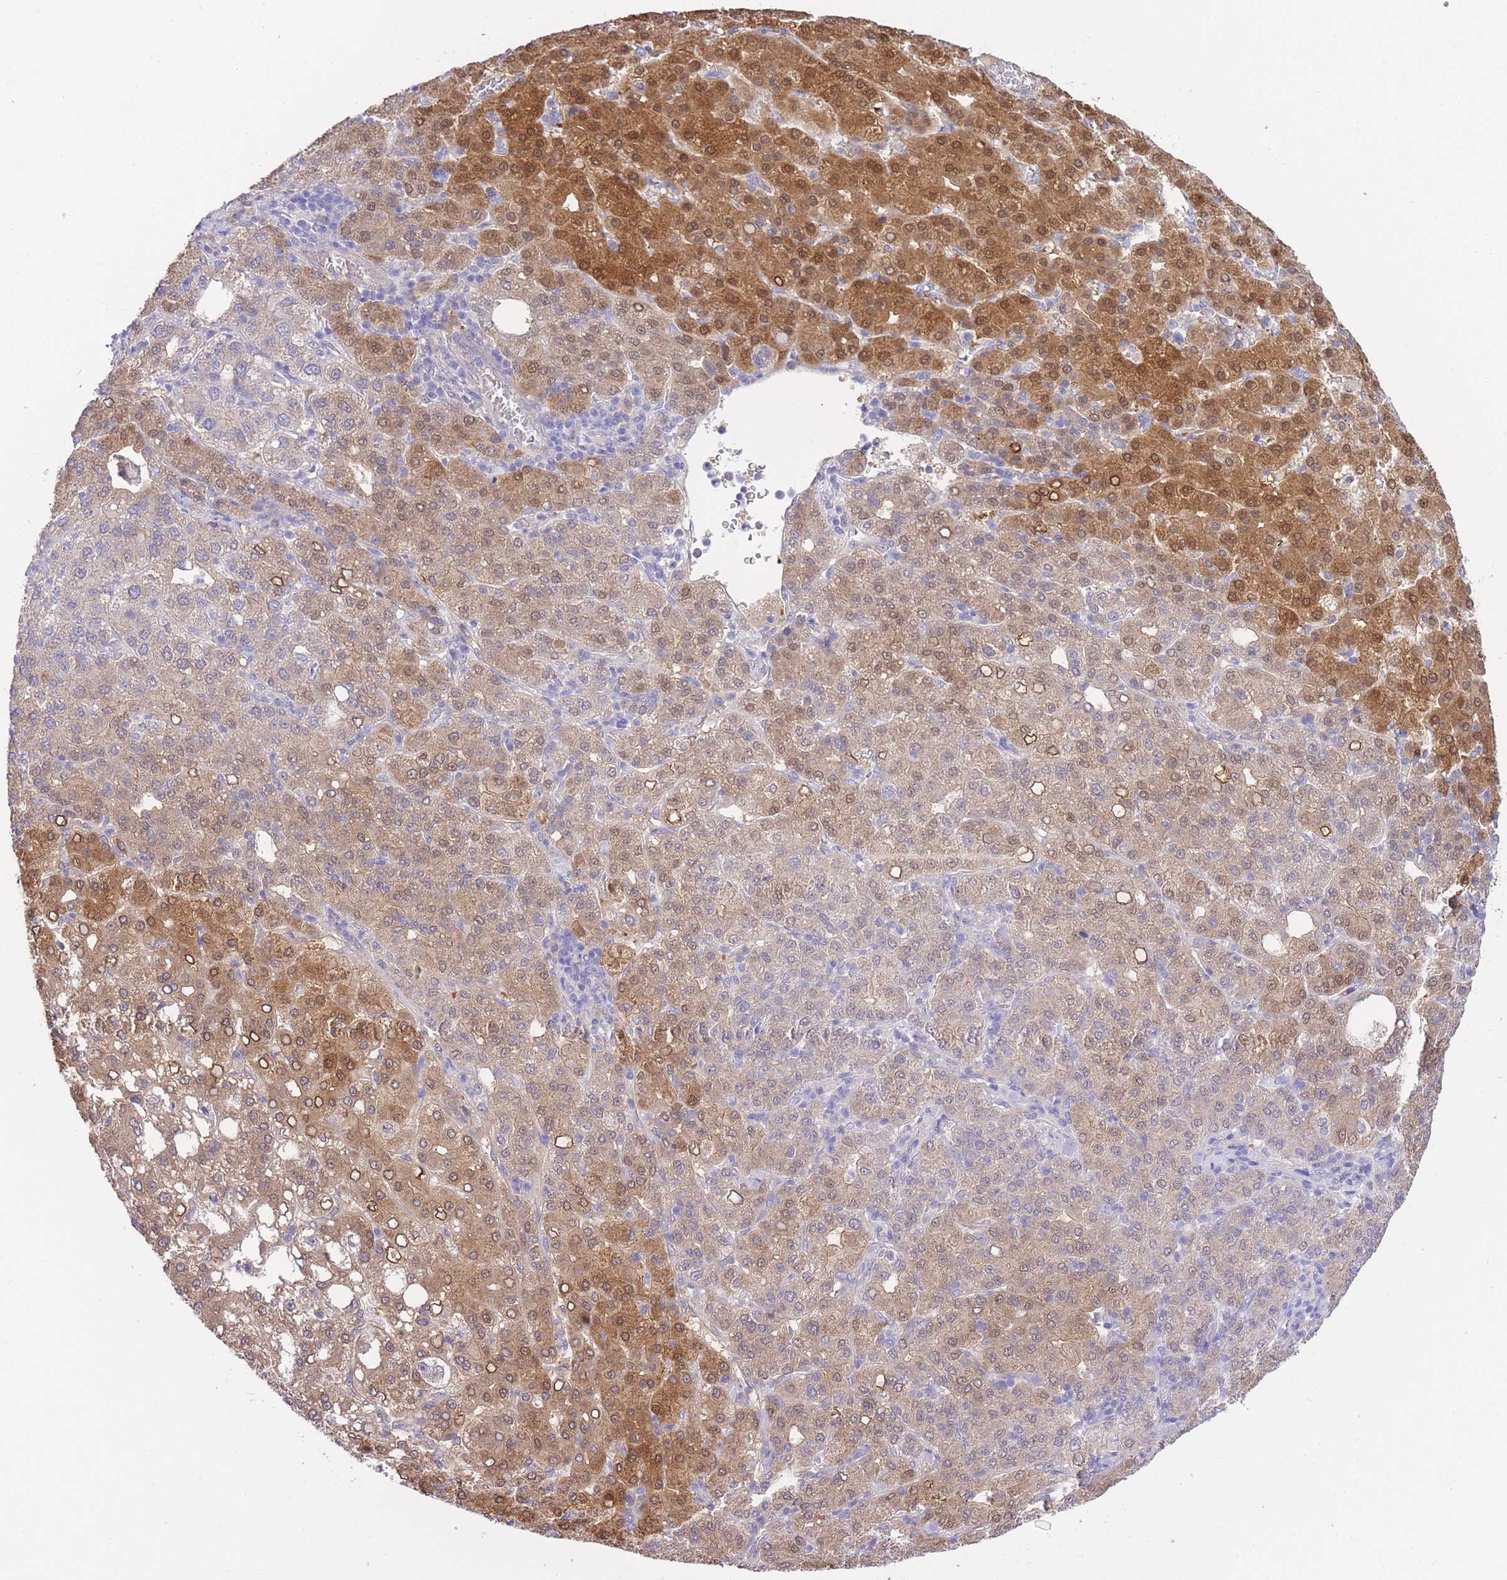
{"staining": {"intensity": "moderate", "quantity": ">75%", "location": "cytoplasmic/membranous,nuclear"}, "tissue": "liver cancer", "cell_type": "Tumor cells", "image_type": "cancer", "snomed": [{"axis": "morphology", "description": "Carcinoma, Hepatocellular, NOS"}, {"axis": "topography", "description": "Liver"}], "caption": "Immunohistochemistry staining of hepatocellular carcinoma (liver), which shows medium levels of moderate cytoplasmic/membranous and nuclear expression in about >75% of tumor cells indicating moderate cytoplasmic/membranous and nuclear protein positivity. The staining was performed using DAB (3,3'-diaminobenzidine) (brown) for protein detection and nuclei were counterstained in hematoxylin (blue).", "gene": "PGM1", "patient": {"sex": "male", "age": 65}}